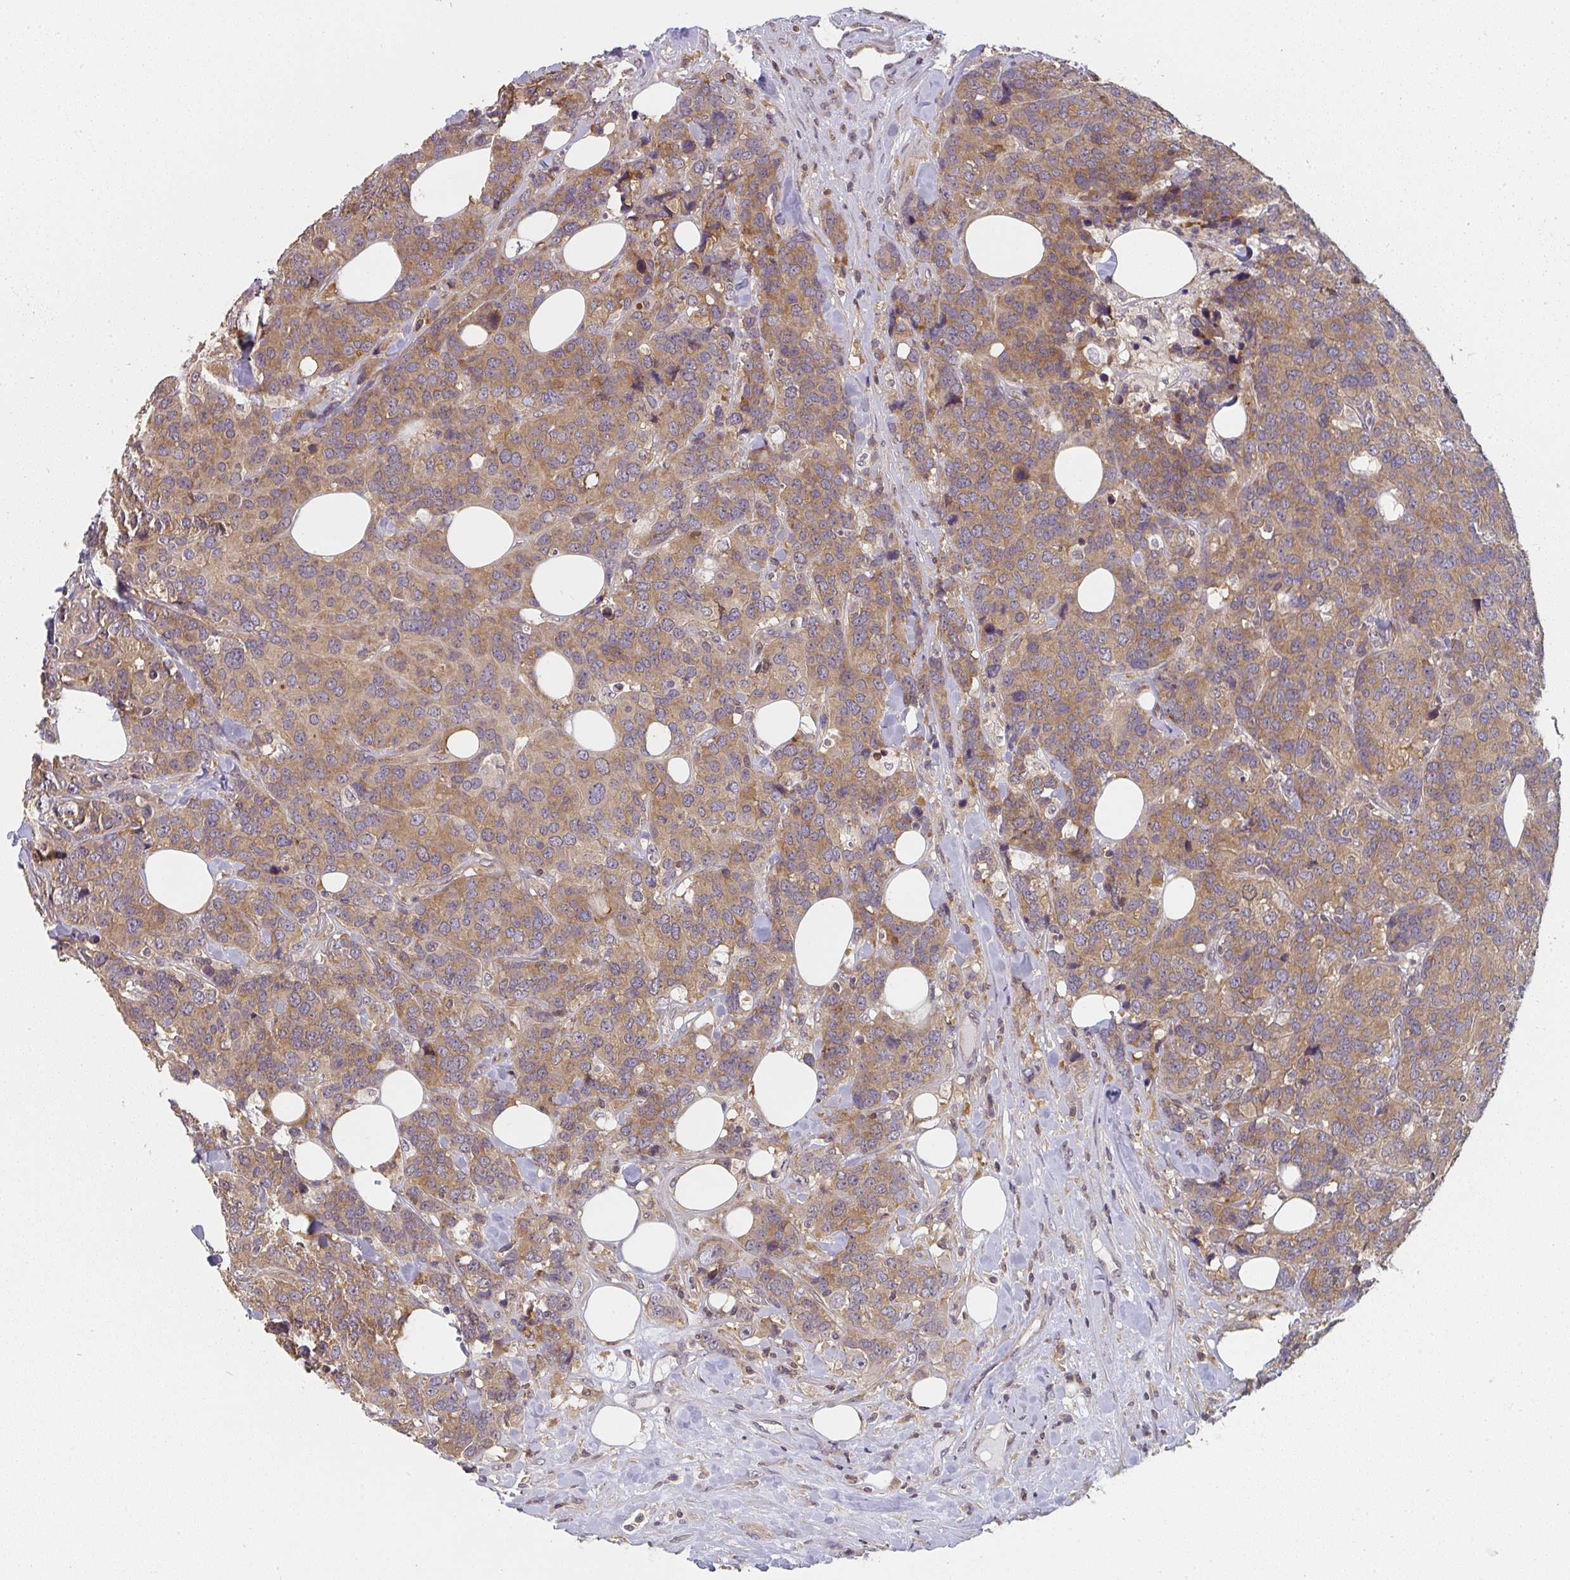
{"staining": {"intensity": "moderate", "quantity": ">75%", "location": "cytoplasmic/membranous"}, "tissue": "breast cancer", "cell_type": "Tumor cells", "image_type": "cancer", "snomed": [{"axis": "morphology", "description": "Lobular carcinoma"}, {"axis": "topography", "description": "Breast"}], "caption": "A photomicrograph of human breast lobular carcinoma stained for a protein demonstrates moderate cytoplasmic/membranous brown staining in tumor cells.", "gene": "RANGRF", "patient": {"sex": "female", "age": 59}}